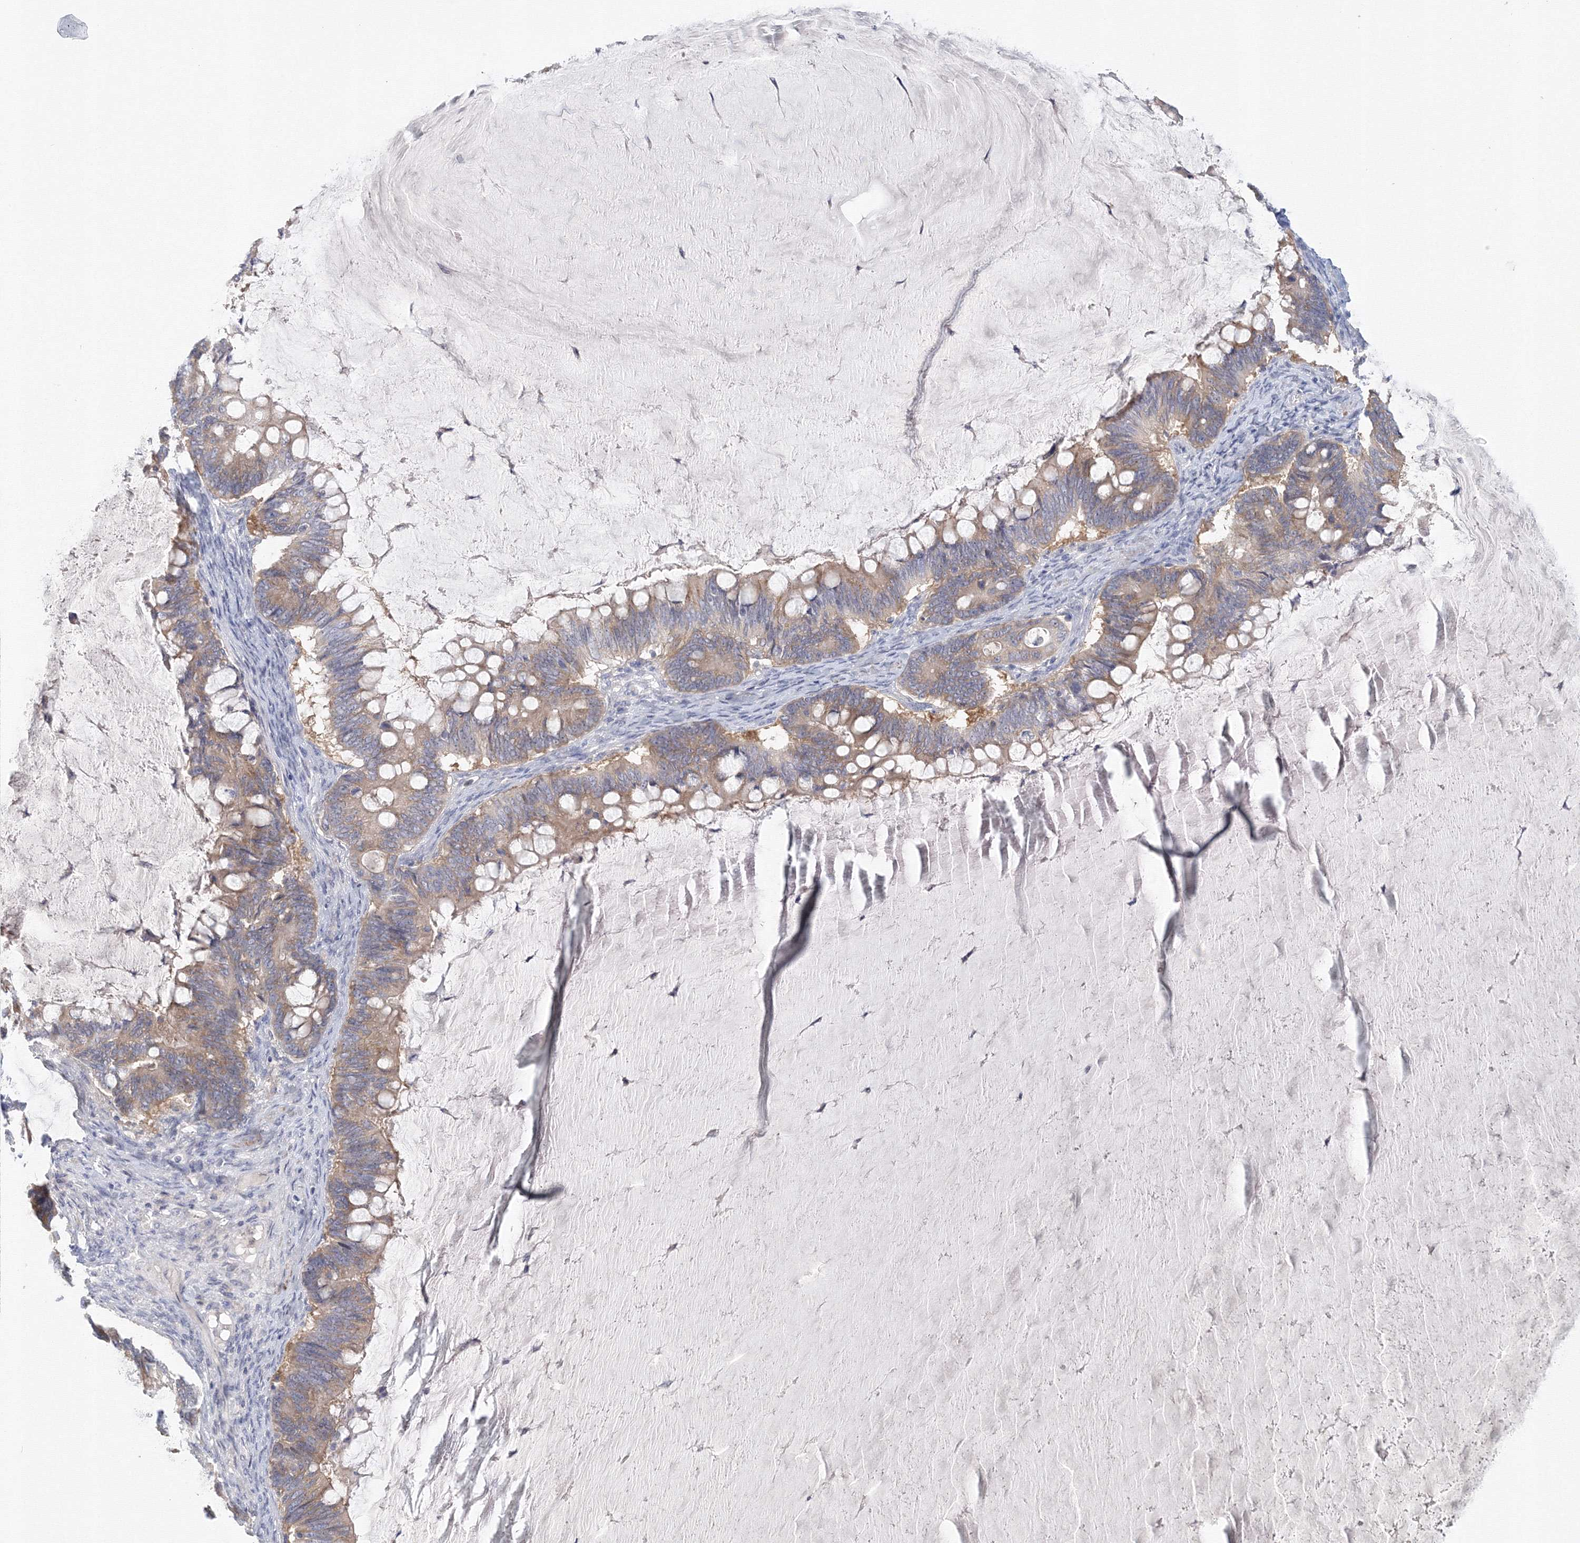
{"staining": {"intensity": "weak", "quantity": ">75%", "location": "cytoplasmic/membranous"}, "tissue": "ovarian cancer", "cell_type": "Tumor cells", "image_type": "cancer", "snomed": [{"axis": "morphology", "description": "Cystadenocarcinoma, mucinous, NOS"}, {"axis": "topography", "description": "Ovary"}], "caption": "The histopathology image displays immunohistochemical staining of ovarian mucinous cystadenocarcinoma. There is weak cytoplasmic/membranous positivity is appreciated in approximately >75% of tumor cells.", "gene": "TACC2", "patient": {"sex": "female", "age": 61}}